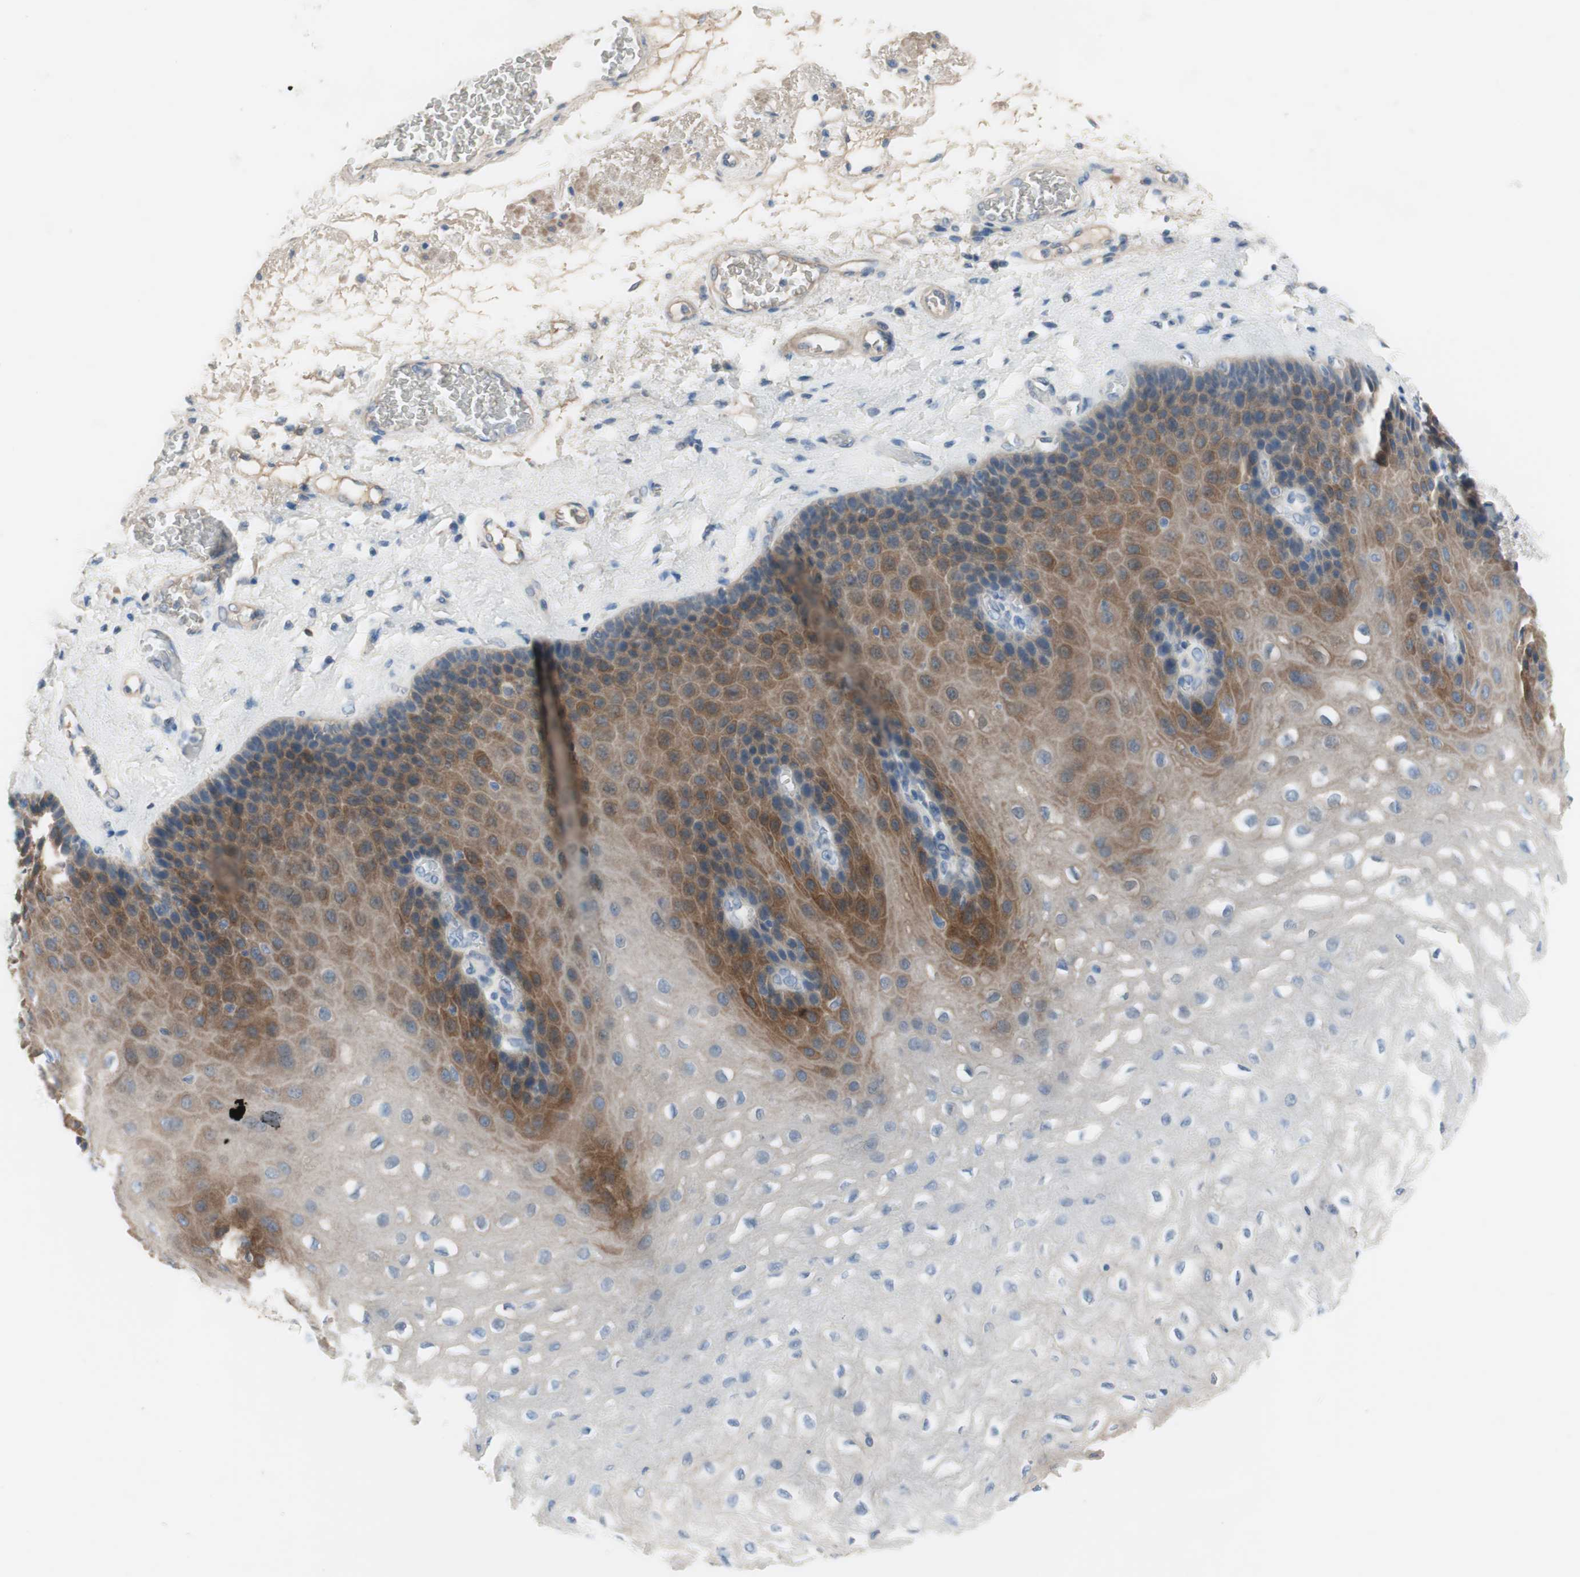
{"staining": {"intensity": "moderate", "quantity": "<25%", "location": "cytoplasmic/membranous"}, "tissue": "esophagus", "cell_type": "Squamous epithelial cells", "image_type": "normal", "snomed": [{"axis": "morphology", "description": "Normal tissue, NOS"}, {"axis": "topography", "description": "Esophagus"}], "caption": "Squamous epithelial cells exhibit moderate cytoplasmic/membranous expression in approximately <25% of cells in unremarkable esophagus. Using DAB (3,3'-diaminobenzidine) (brown) and hematoxylin (blue) stains, captured at high magnification using brightfield microscopy.", "gene": "FDFT1", "patient": {"sex": "female", "age": 72}}